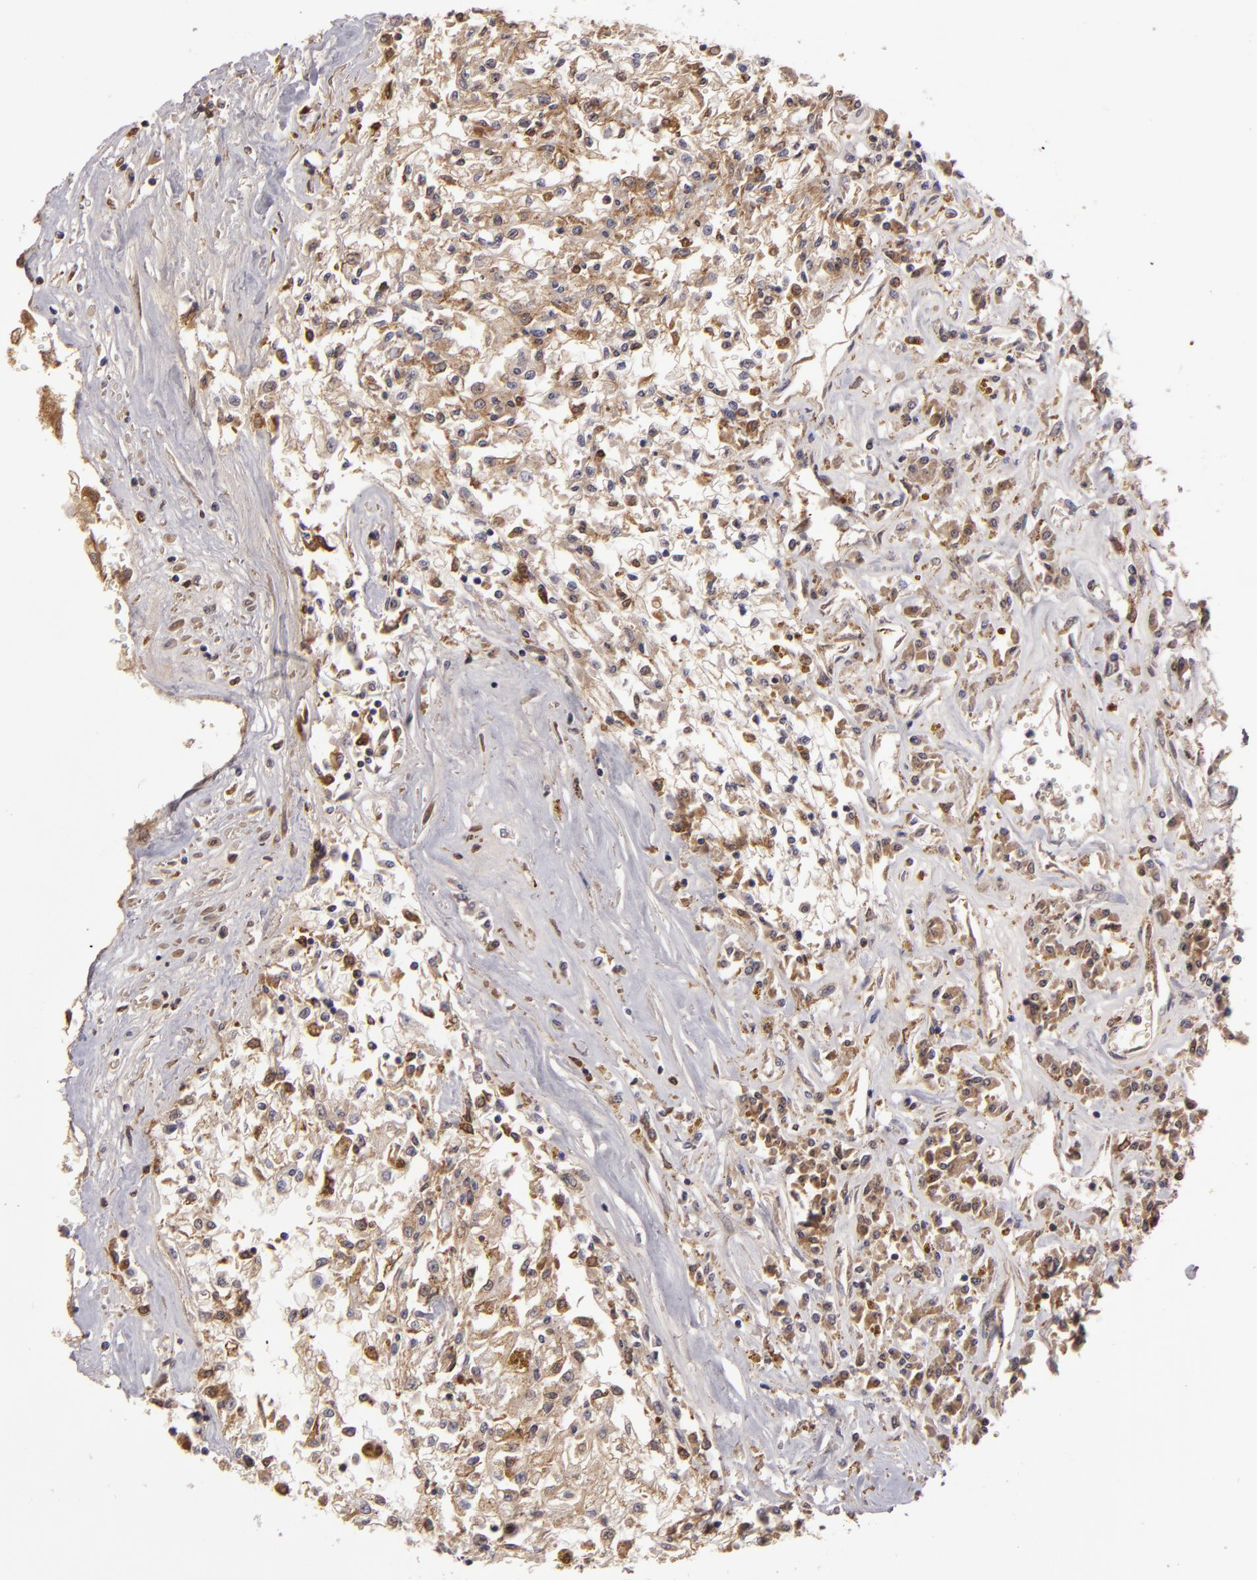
{"staining": {"intensity": "moderate", "quantity": "25%-75%", "location": "cytoplasmic/membranous"}, "tissue": "renal cancer", "cell_type": "Tumor cells", "image_type": "cancer", "snomed": [{"axis": "morphology", "description": "Adenocarcinoma, NOS"}, {"axis": "topography", "description": "Kidney"}], "caption": "This is a histology image of IHC staining of renal cancer, which shows moderate staining in the cytoplasmic/membranous of tumor cells.", "gene": "CFB", "patient": {"sex": "male", "age": 78}}